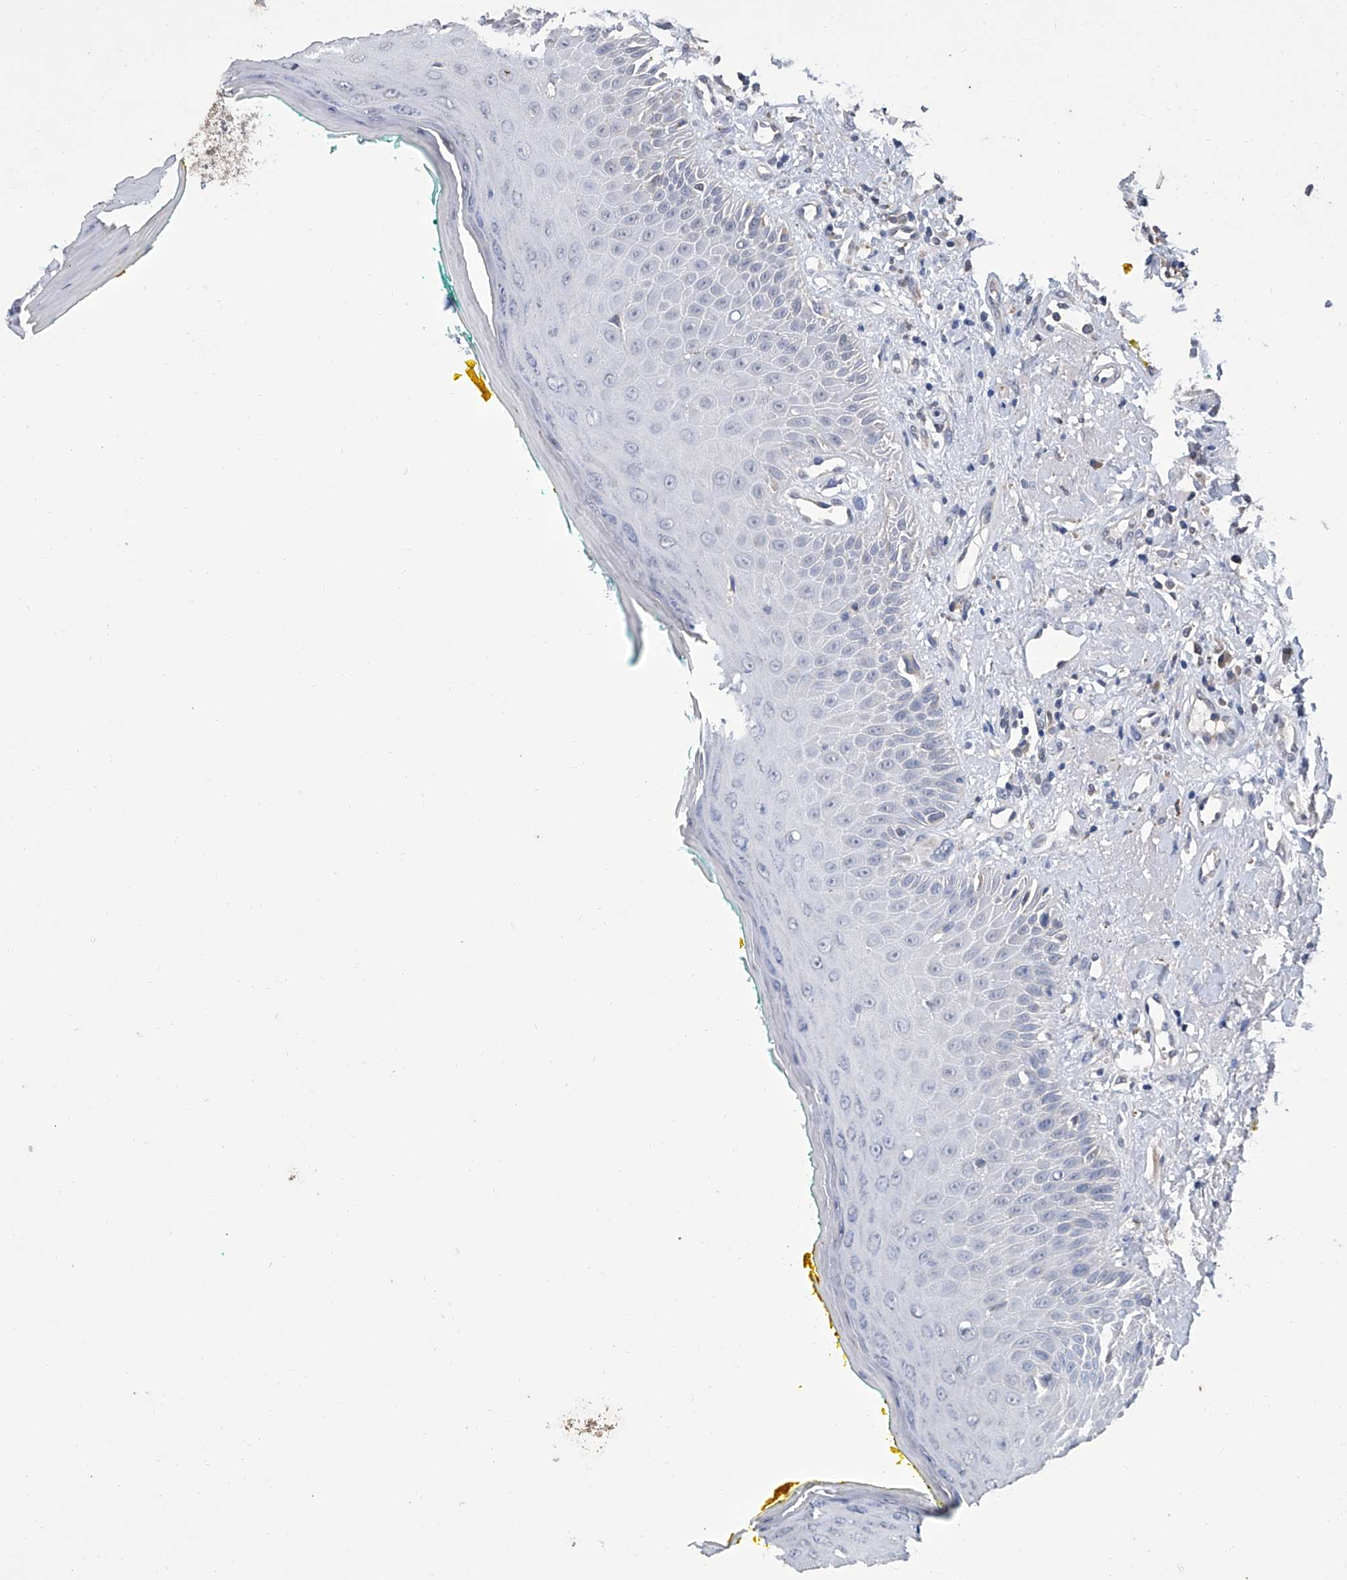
{"staining": {"intensity": "negative", "quantity": "none", "location": "none"}, "tissue": "oral mucosa", "cell_type": "Squamous epithelial cells", "image_type": "normal", "snomed": [{"axis": "morphology", "description": "Normal tissue, NOS"}, {"axis": "topography", "description": "Oral tissue"}], "caption": "Oral mucosa was stained to show a protein in brown. There is no significant expression in squamous epithelial cells.", "gene": "GPT", "patient": {"sex": "female", "age": 70}}